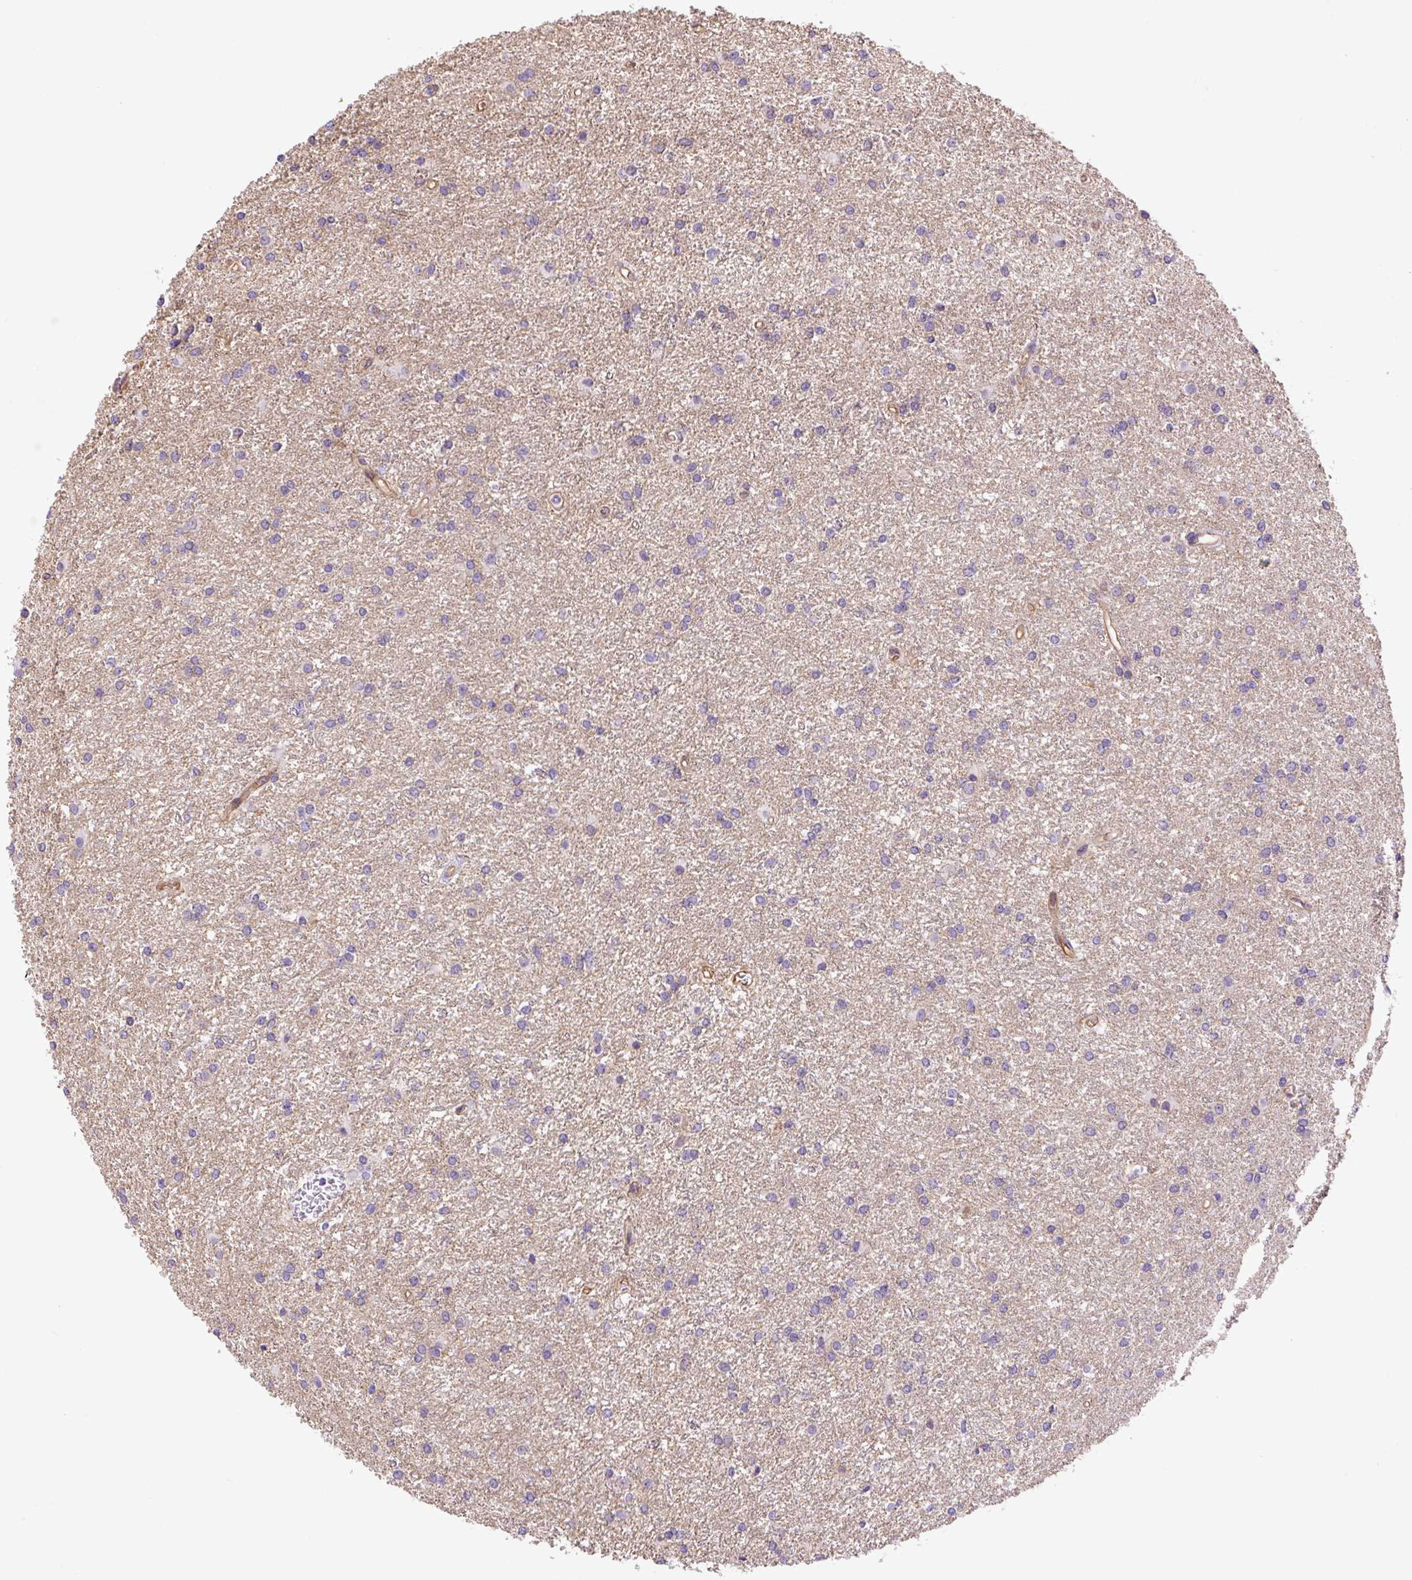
{"staining": {"intensity": "negative", "quantity": "none", "location": "none"}, "tissue": "glioma", "cell_type": "Tumor cells", "image_type": "cancer", "snomed": [{"axis": "morphology", "description": "Glioma, malignant, High grade"}, {"axis": "topography", "description": "Brain"}], "caption": "This is an immunohistochemistry (IHC) image of glioma. There is no positivity in tumor cells.", "gene": "MYO5C", "patient": {"sex": "female", "age": 50}}